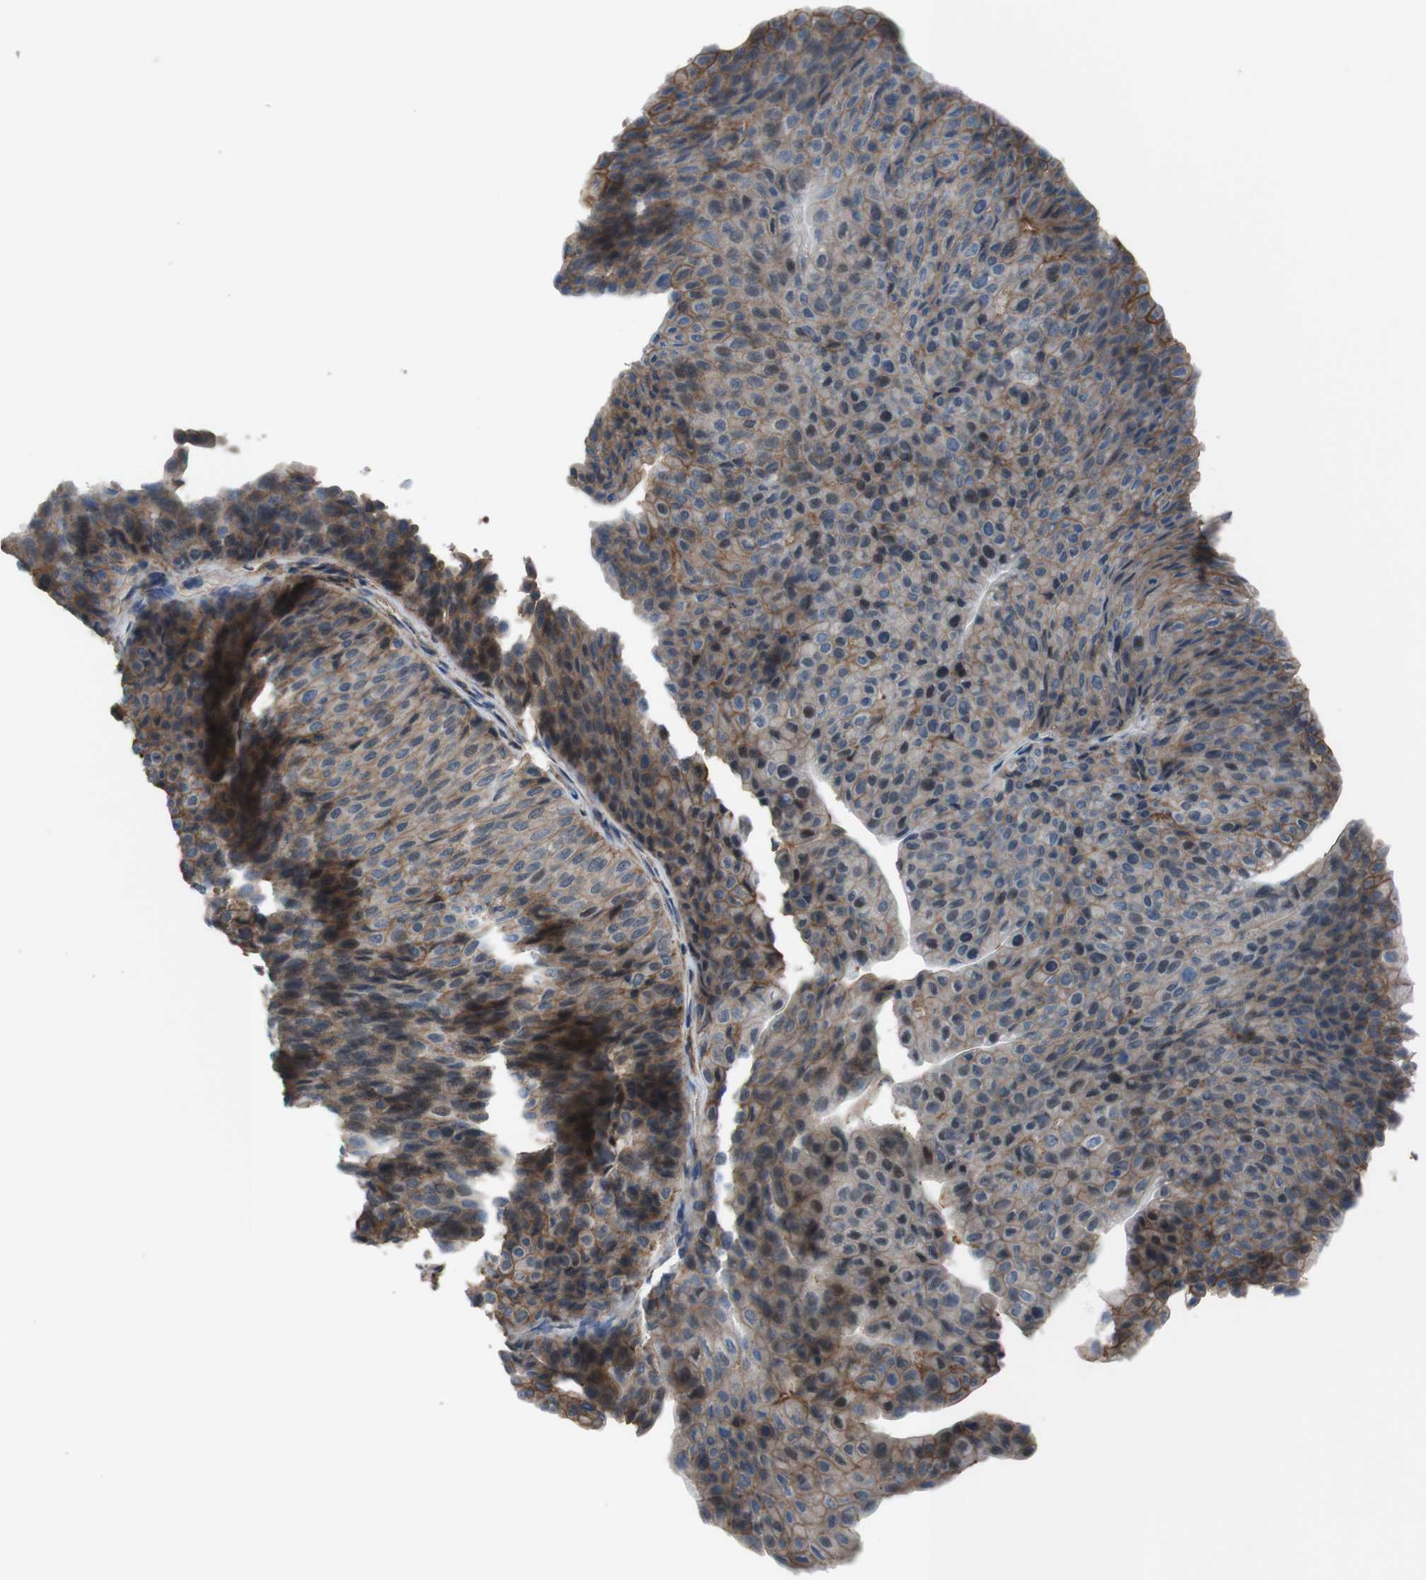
{"staining": {"intensity": "weak", "quantity": ">75%", "location": "cytoplasmic/membranous"}, "tissue": "urothelial cancer", "cell_type": "Tumor cells", "image_type": "cancer", "snomed": [{"axis": "morphology", "description": "Urothelial carcinoma, Low grade"}, {"axis": "topography", "description": "Urinary bladder"}], "caption": "An immunohistochemistry (IHC) micrograph of tumor tissue is shown. Protein staining in brown labels weak cytoplasmic/membranous positivity in urothelial carcinoma (low-grade) within tumor cells. The staining was performed using DAB (3,3'-diaminobenzidine) to visualize the protein expression in brown, while the nuclei were stained in blue with hematoxylin (Magnification: 20x).", "gene": "ATP2B1", "patient": {"sex": "male", "age": 78}}